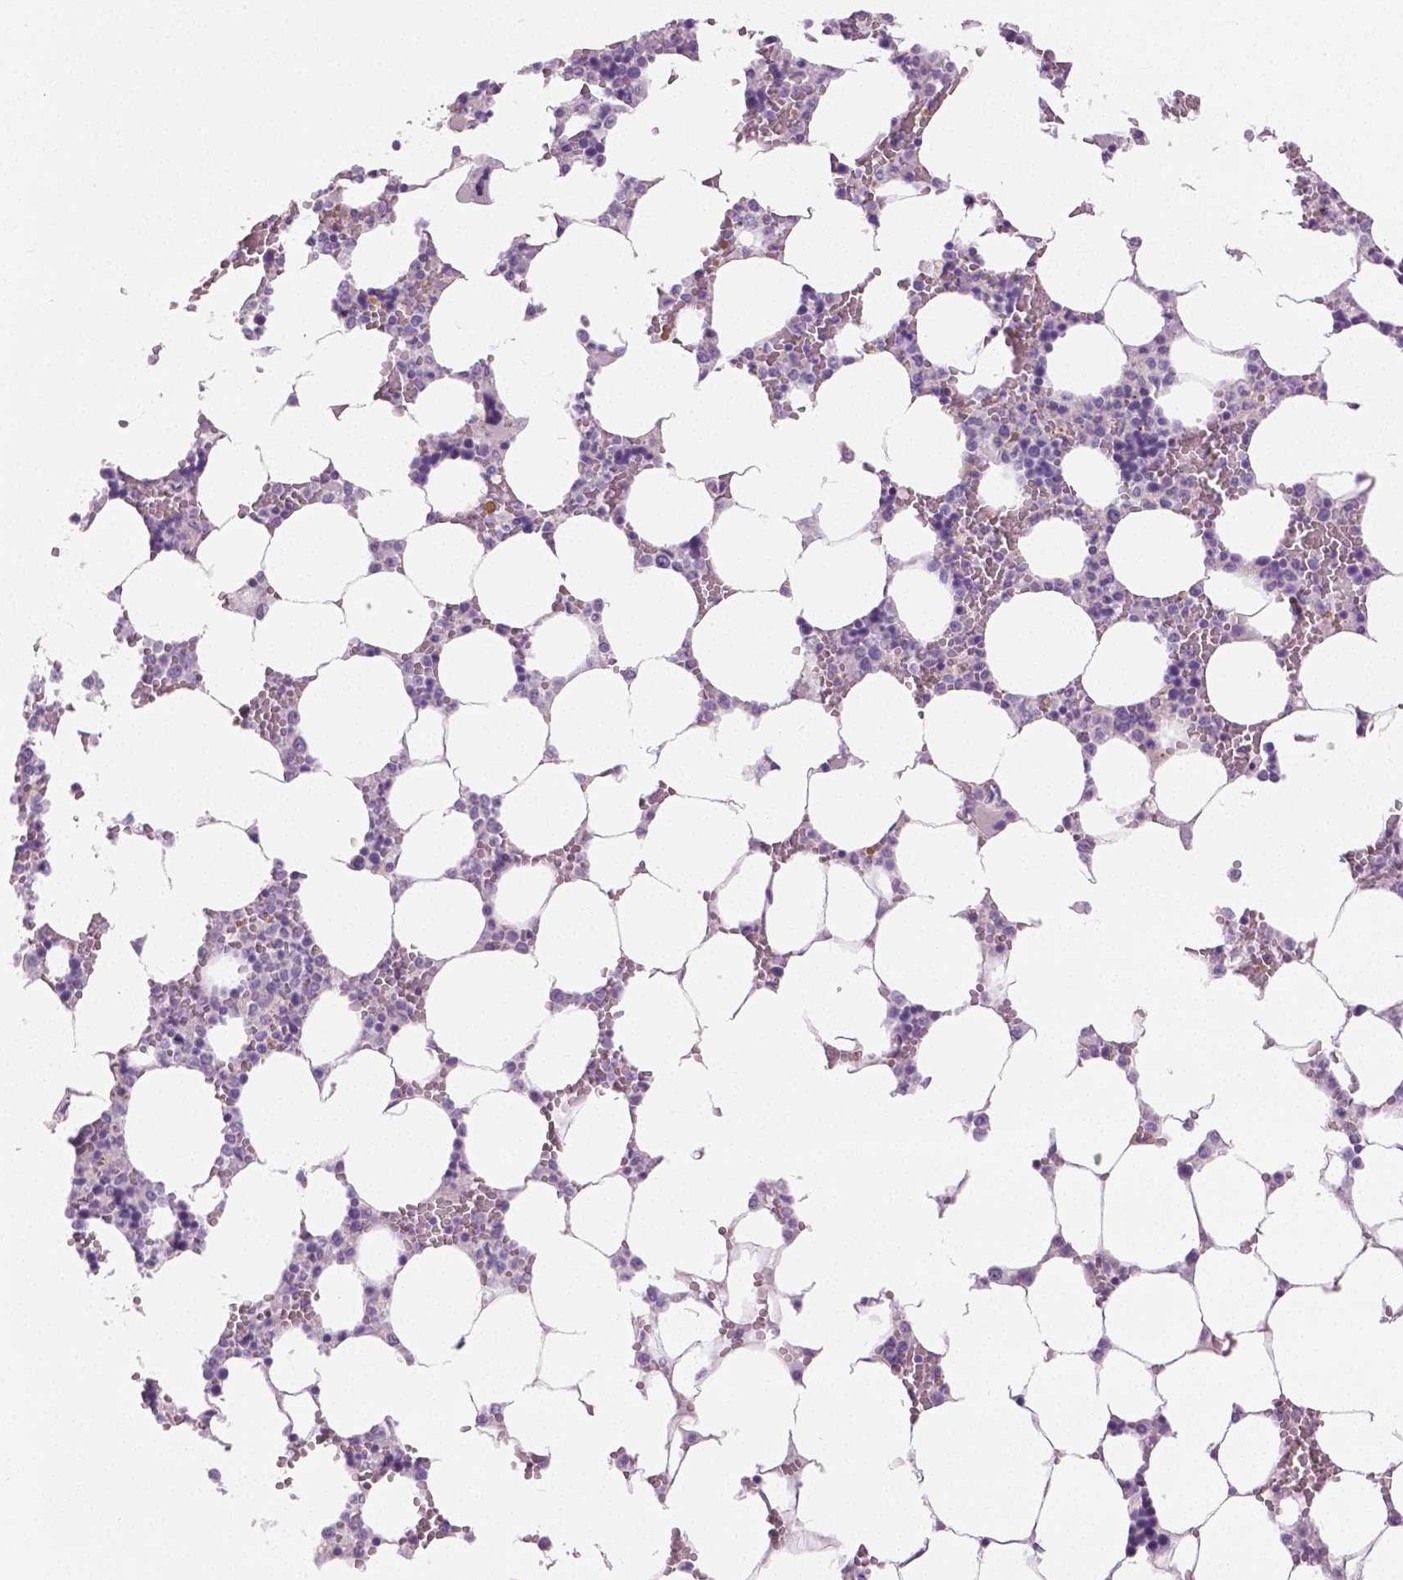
{"staining": {"intensity": "moderate", "quantity": "<25%", "location": "cytoplasmic/membranous"}, "tissue": "bone marrow", "cell_type": "Hematopoietic cells", "image_type": "normal", "snomed": [{"axis": "morphology", "description": "Normal tissue, NOS"}, {"axis": "topography", "description": "Bone marrow"}], "caption": "An IHC image of normal tissue is shown. Protein staining in brown shows moderate cytoplasmic/membranous positivity in bone marrow within hematopoietic cells.", "gene": "GALM", "patient": {"sex": "male", "age": 64}}